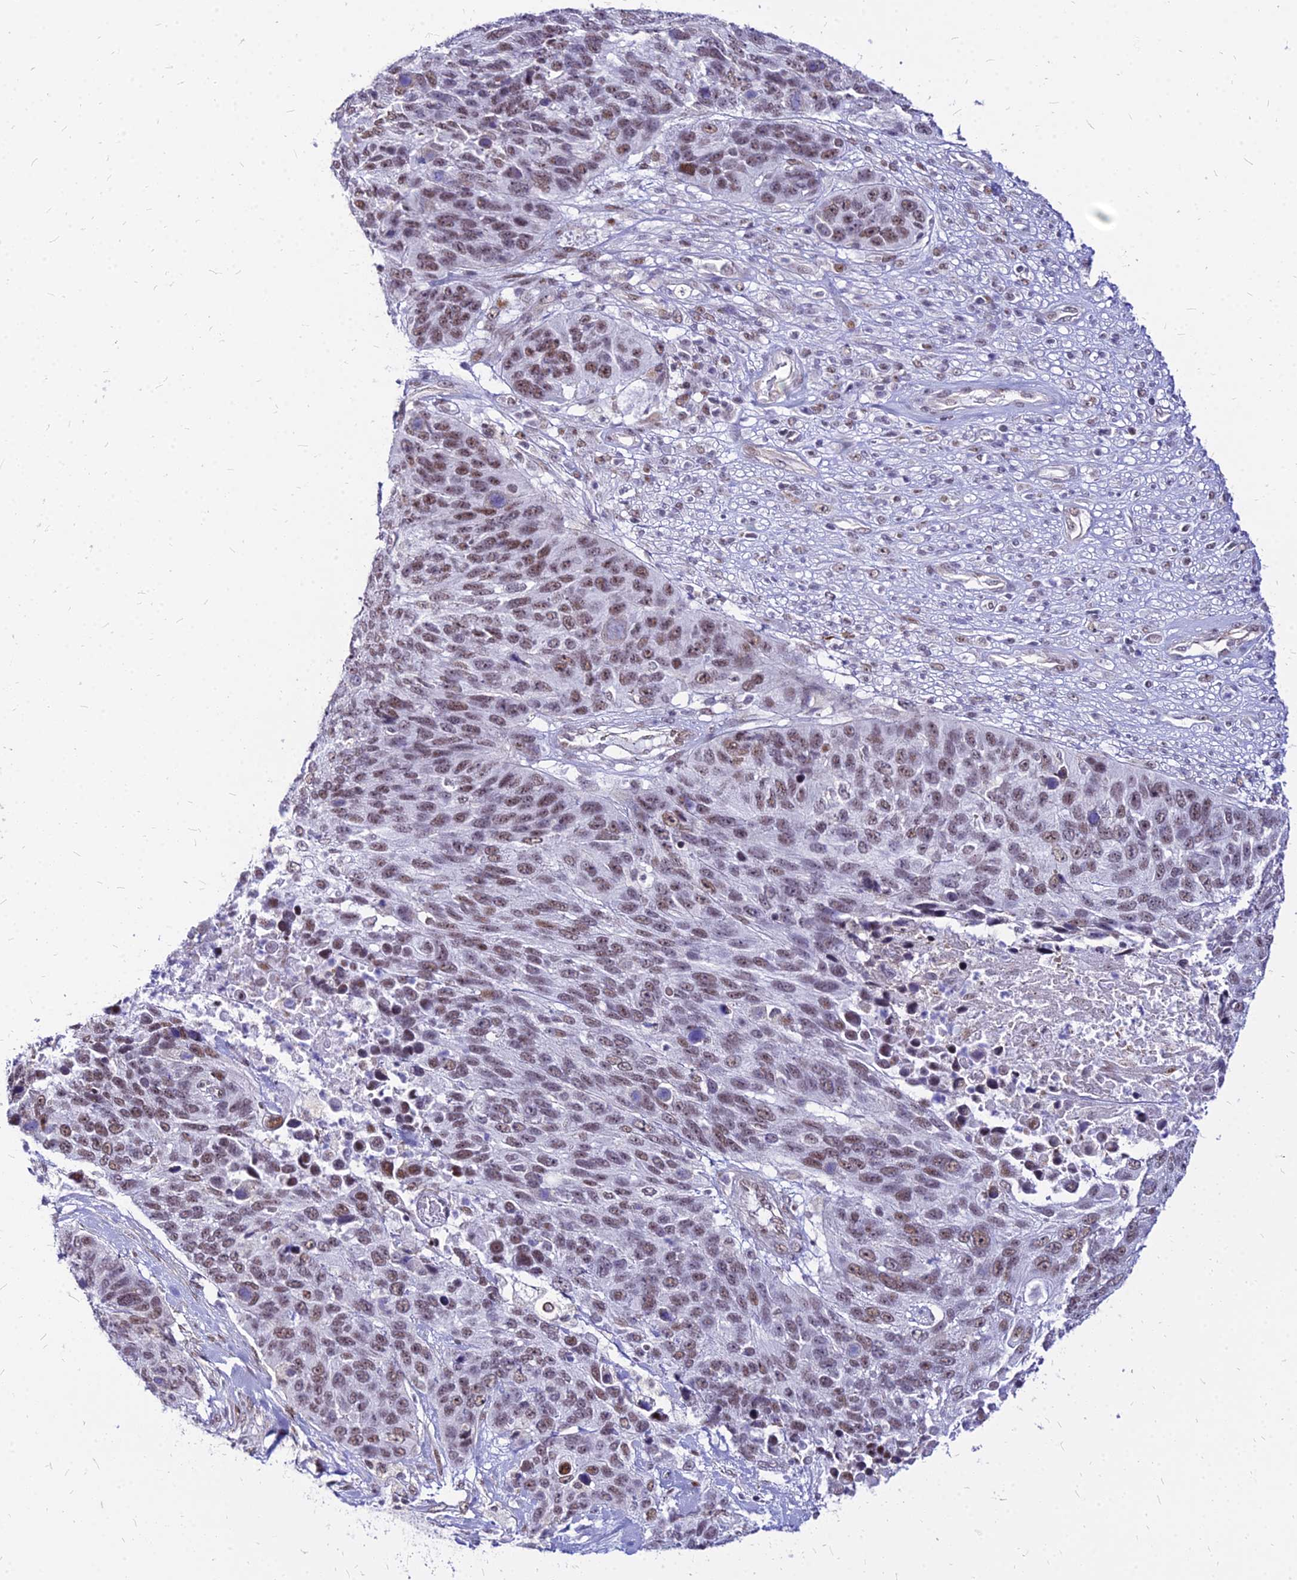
{"staining": {"intensity": "moderate", "quantity": ">75%", "location": "nuclear"}, "tissue": "lung cancer", "cell_type": "Tumor cells", "image_type": "cancer", "snomed": [{"axis": "morphology", "description": "Normal tissue, NOS"}, {"axis": "morphology", "description": "Squamous cell carcinoma, NOS"}, {"axis": "topography", "description": "Lymph node"}, {"axis": "topography", "description": "Lung"}], "caption": "Protein analysis of lung cancer tissue shows moderate nuclear positivity in approximately >75% of tumor cells.", "gene": "FDX2", "patient": {"sex": "male", "age": 66}}